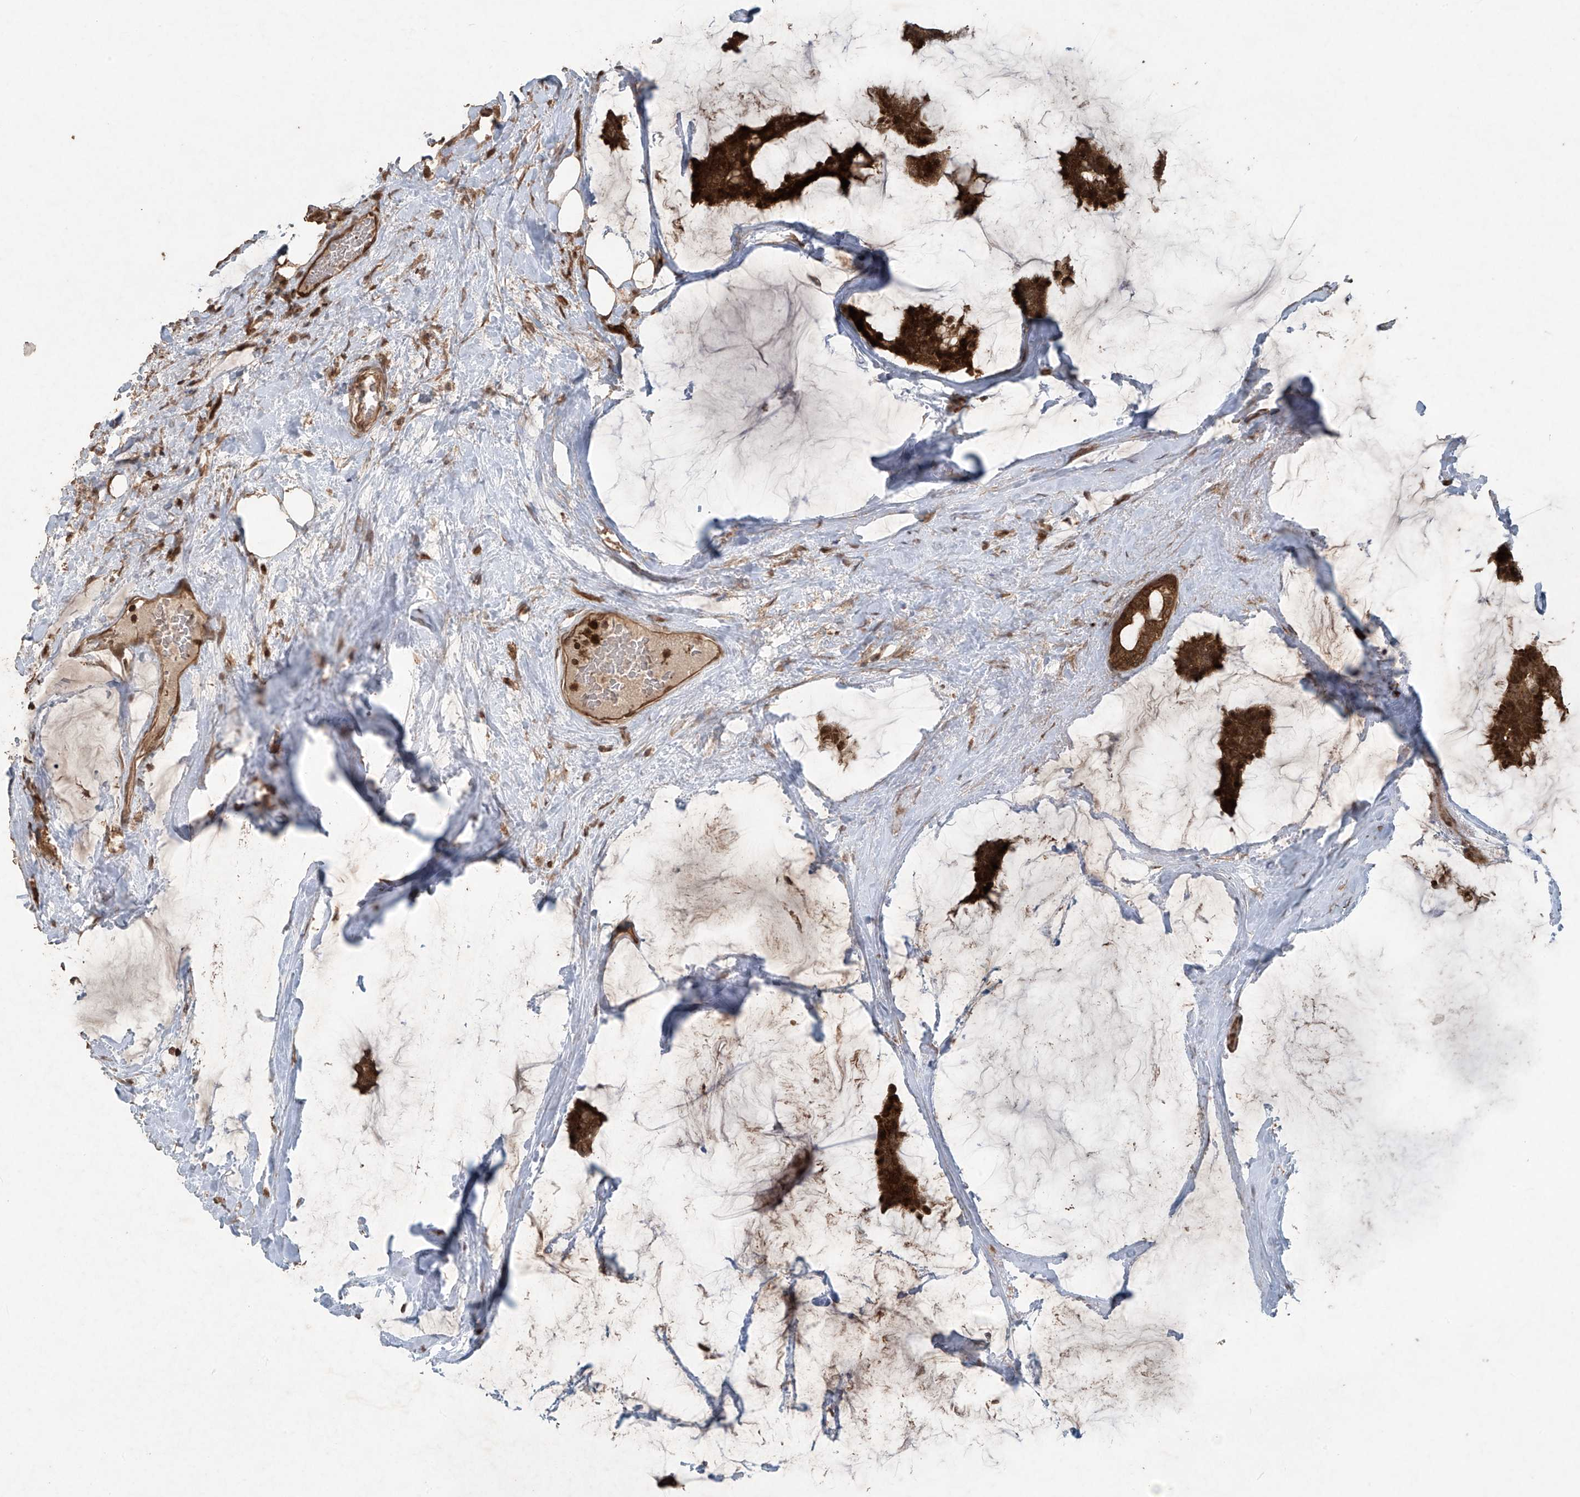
{"staining": {"intensity": "strong", "quantity": ">75%", "location": "cytoplasmic/membranous"}, "tissue": "breast cancer", "cell_type": "Tumor cells", "image_type": "cancer", "snomed": [{"axis": "morphology", "description": "Duct carcinoma"}, {"axis": "topography", "description": "Breast"}], "caption": "Human breast invasive ductal carcinoma stained with a brown dye shows strong cytoplasmic/membranous positive staining in about >75% of tumor cells.", "gene": "PGPEP1", "patient": {"sex": "female", "age": 93}}